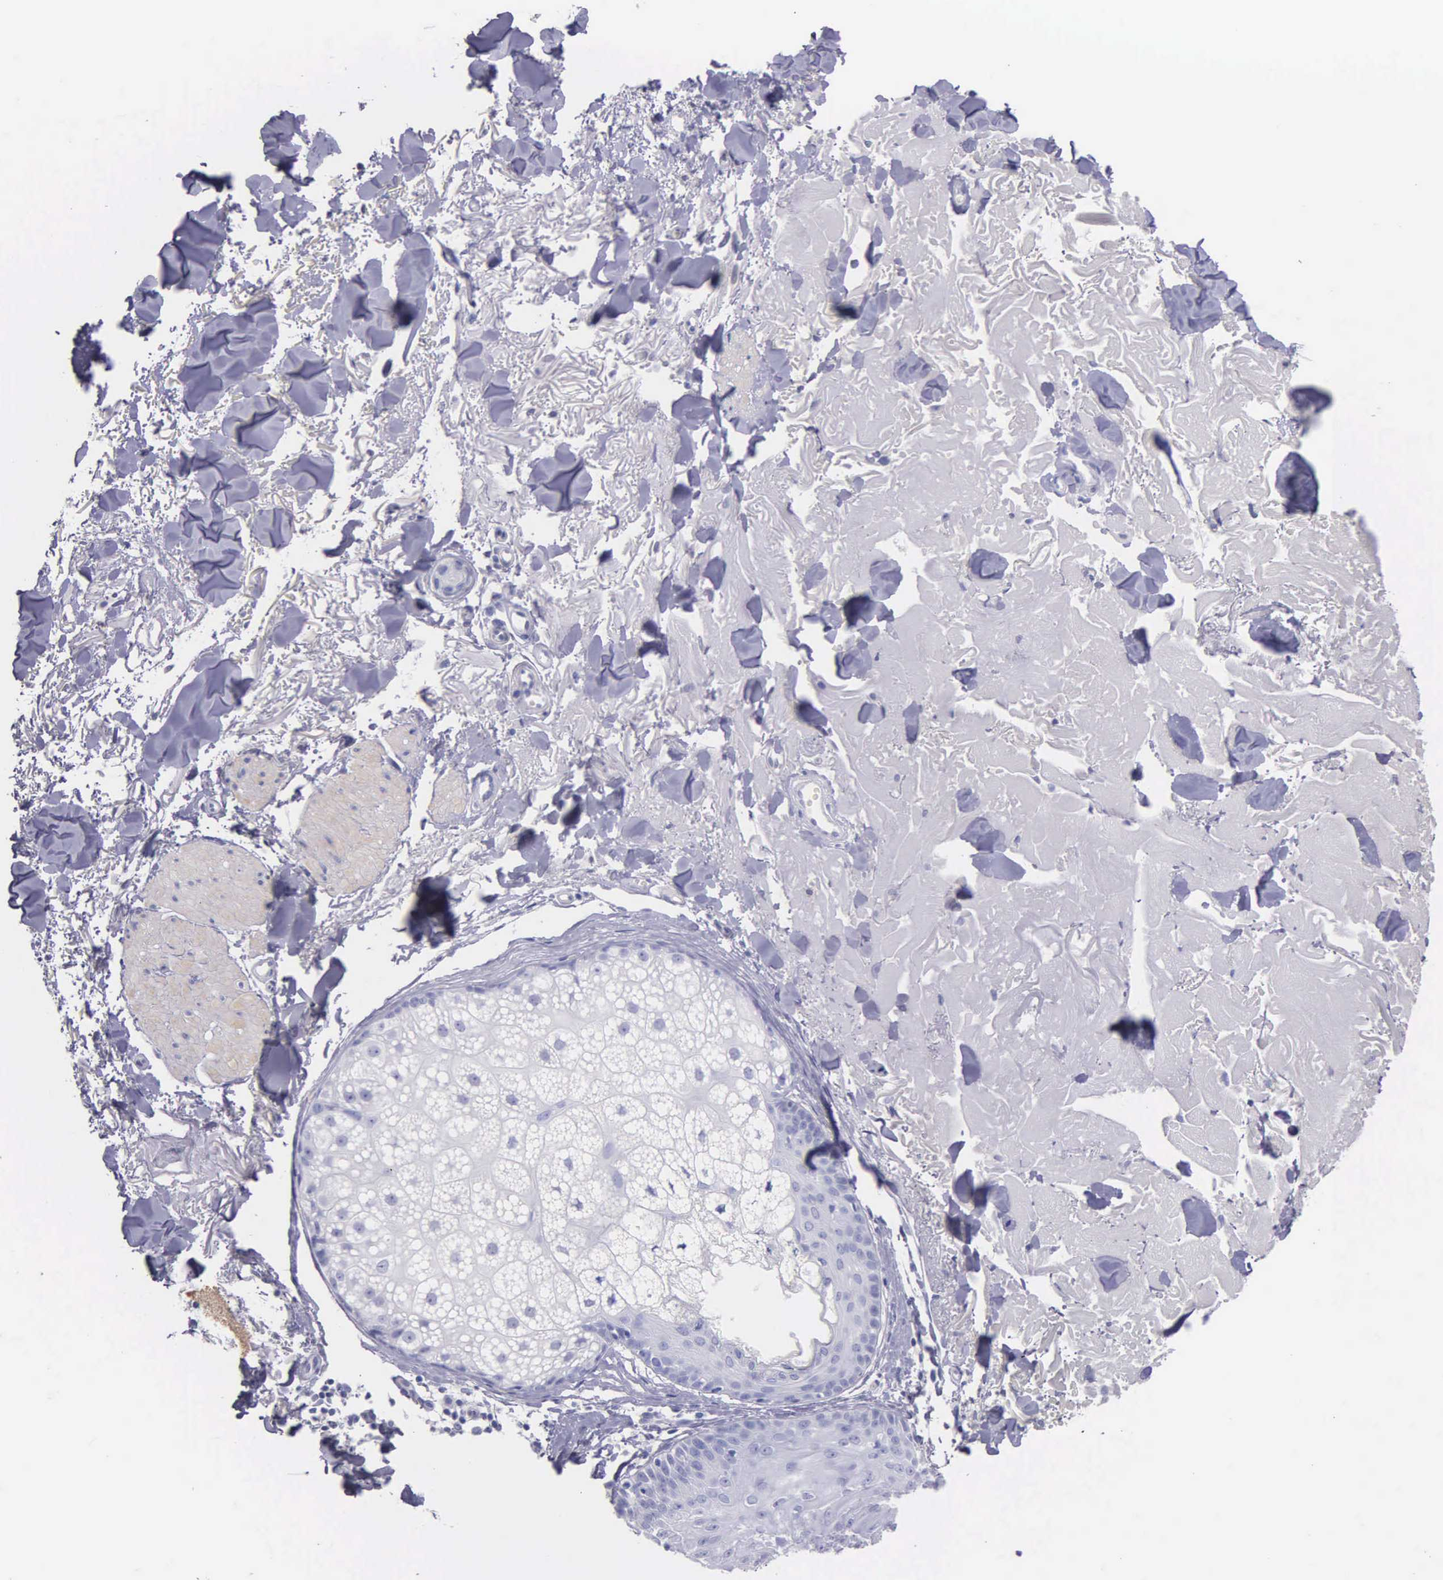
{"staining": {"intensity": "negative", "quantity": "none", "location": "none"}, "tissue": "skin", "cell_type": "Fibroblasts", "image_type": "normal", "snomed": [{"axis": "morphology", "description": "Normal tissue, NOS"}, {"axis": "topography", "description": "Skin"}], "caption": "Human skin stained for a protein using IHC demonstrates no expression in fibroblasts.", "gene": "GSTT2B", "patient": {"sex": "male", "age": 86}}